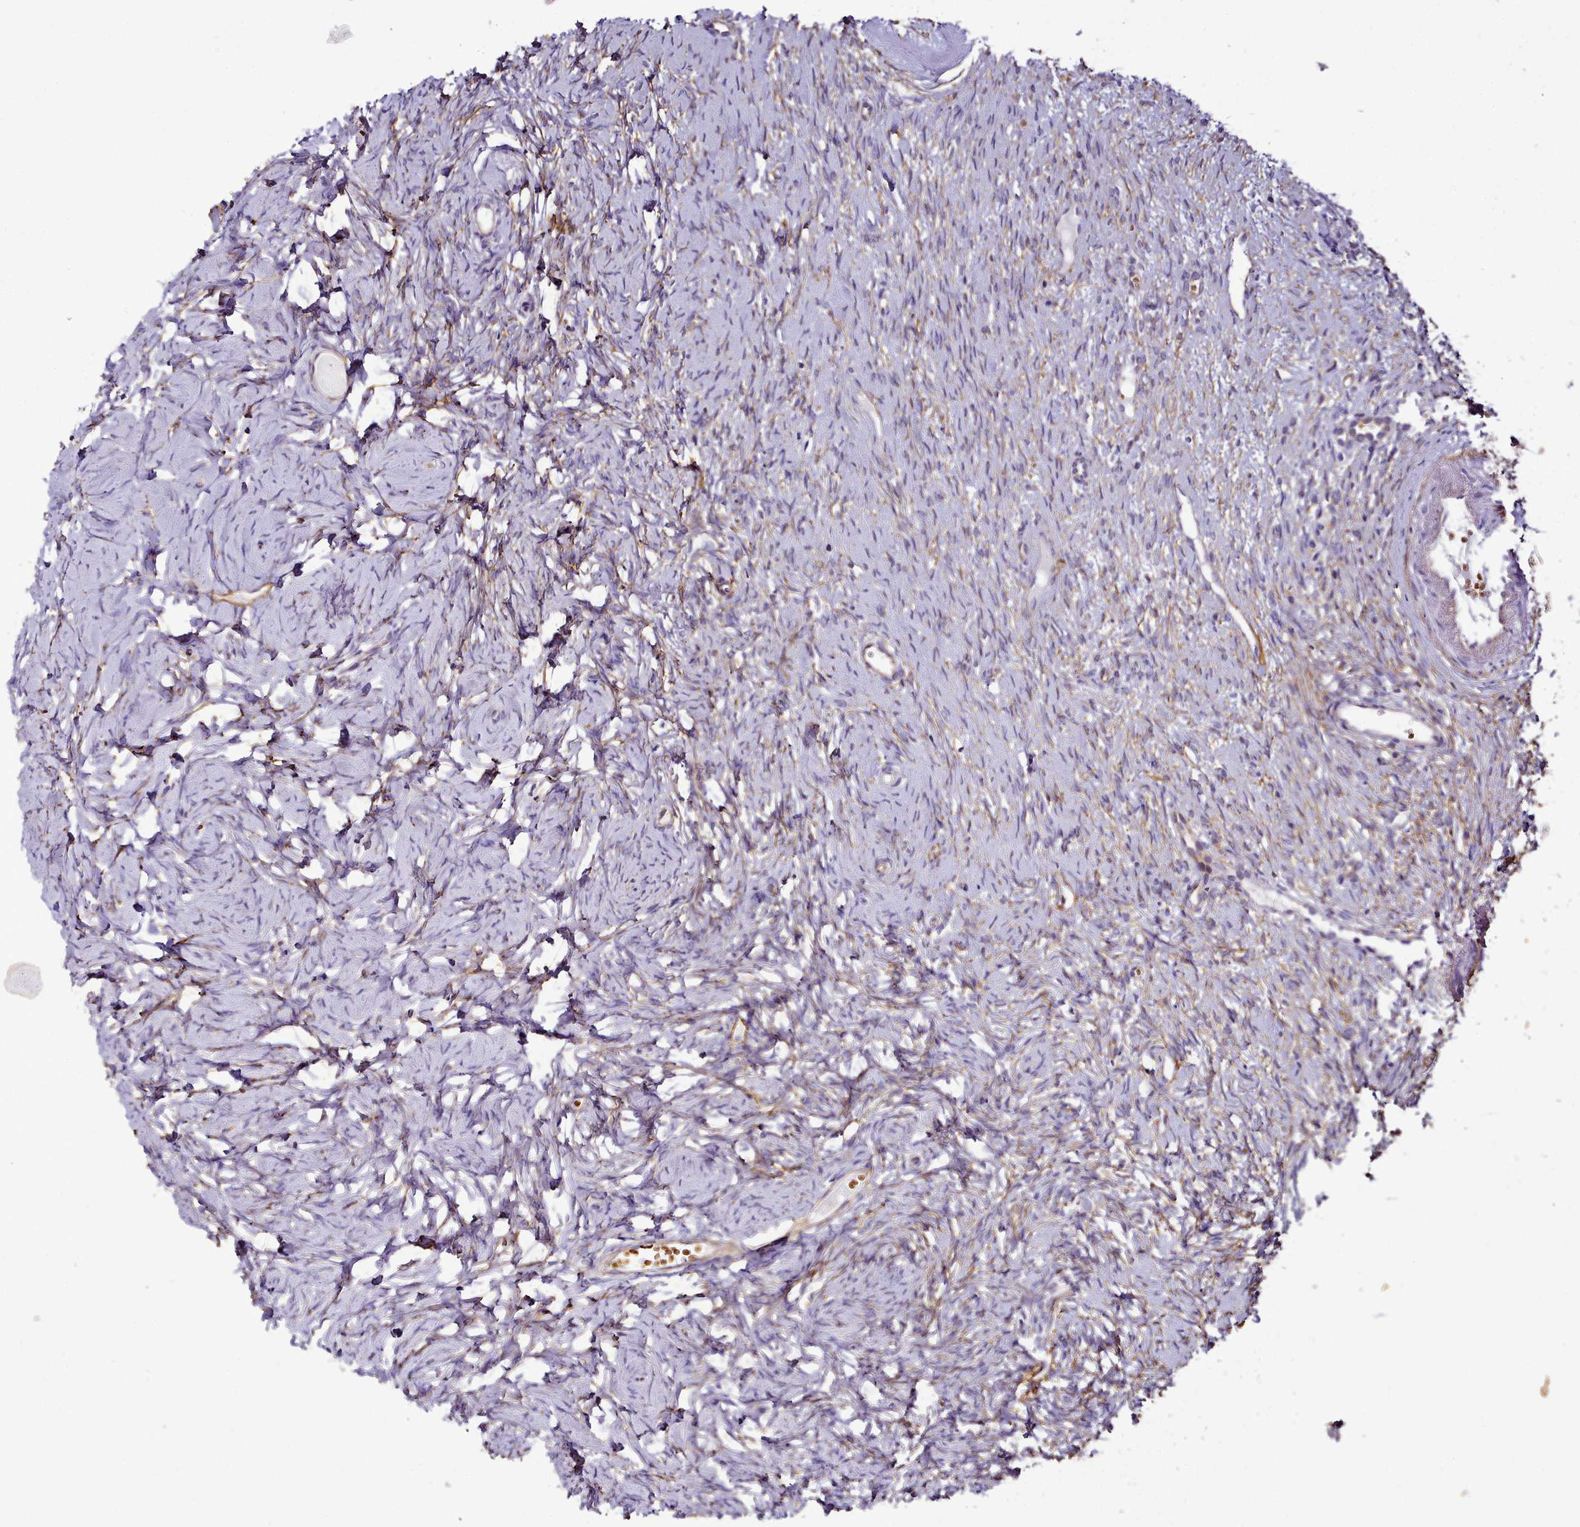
{"staining": {"intensity": "moderate", "quantity": "25%-75%", "location": "cytoplasmic/membranous"}, "tissue": "ovary", "cell_type": "Ovarian stroma cells", "image_type": "normal", "snomed": [{"axis": "morphology", "description": "Normal tissue, NOS"}, {"axis": "topography", "description": "Ovary"}], "caption": "Unremarkable ovary shows moderate cytoplasmic/membranous expression in about 25%-75% of ovarian stroma cells, visualized by immunohistochemistry.", "gene": "NBPF10", "patient": {"sex": "female", "age": 51}}